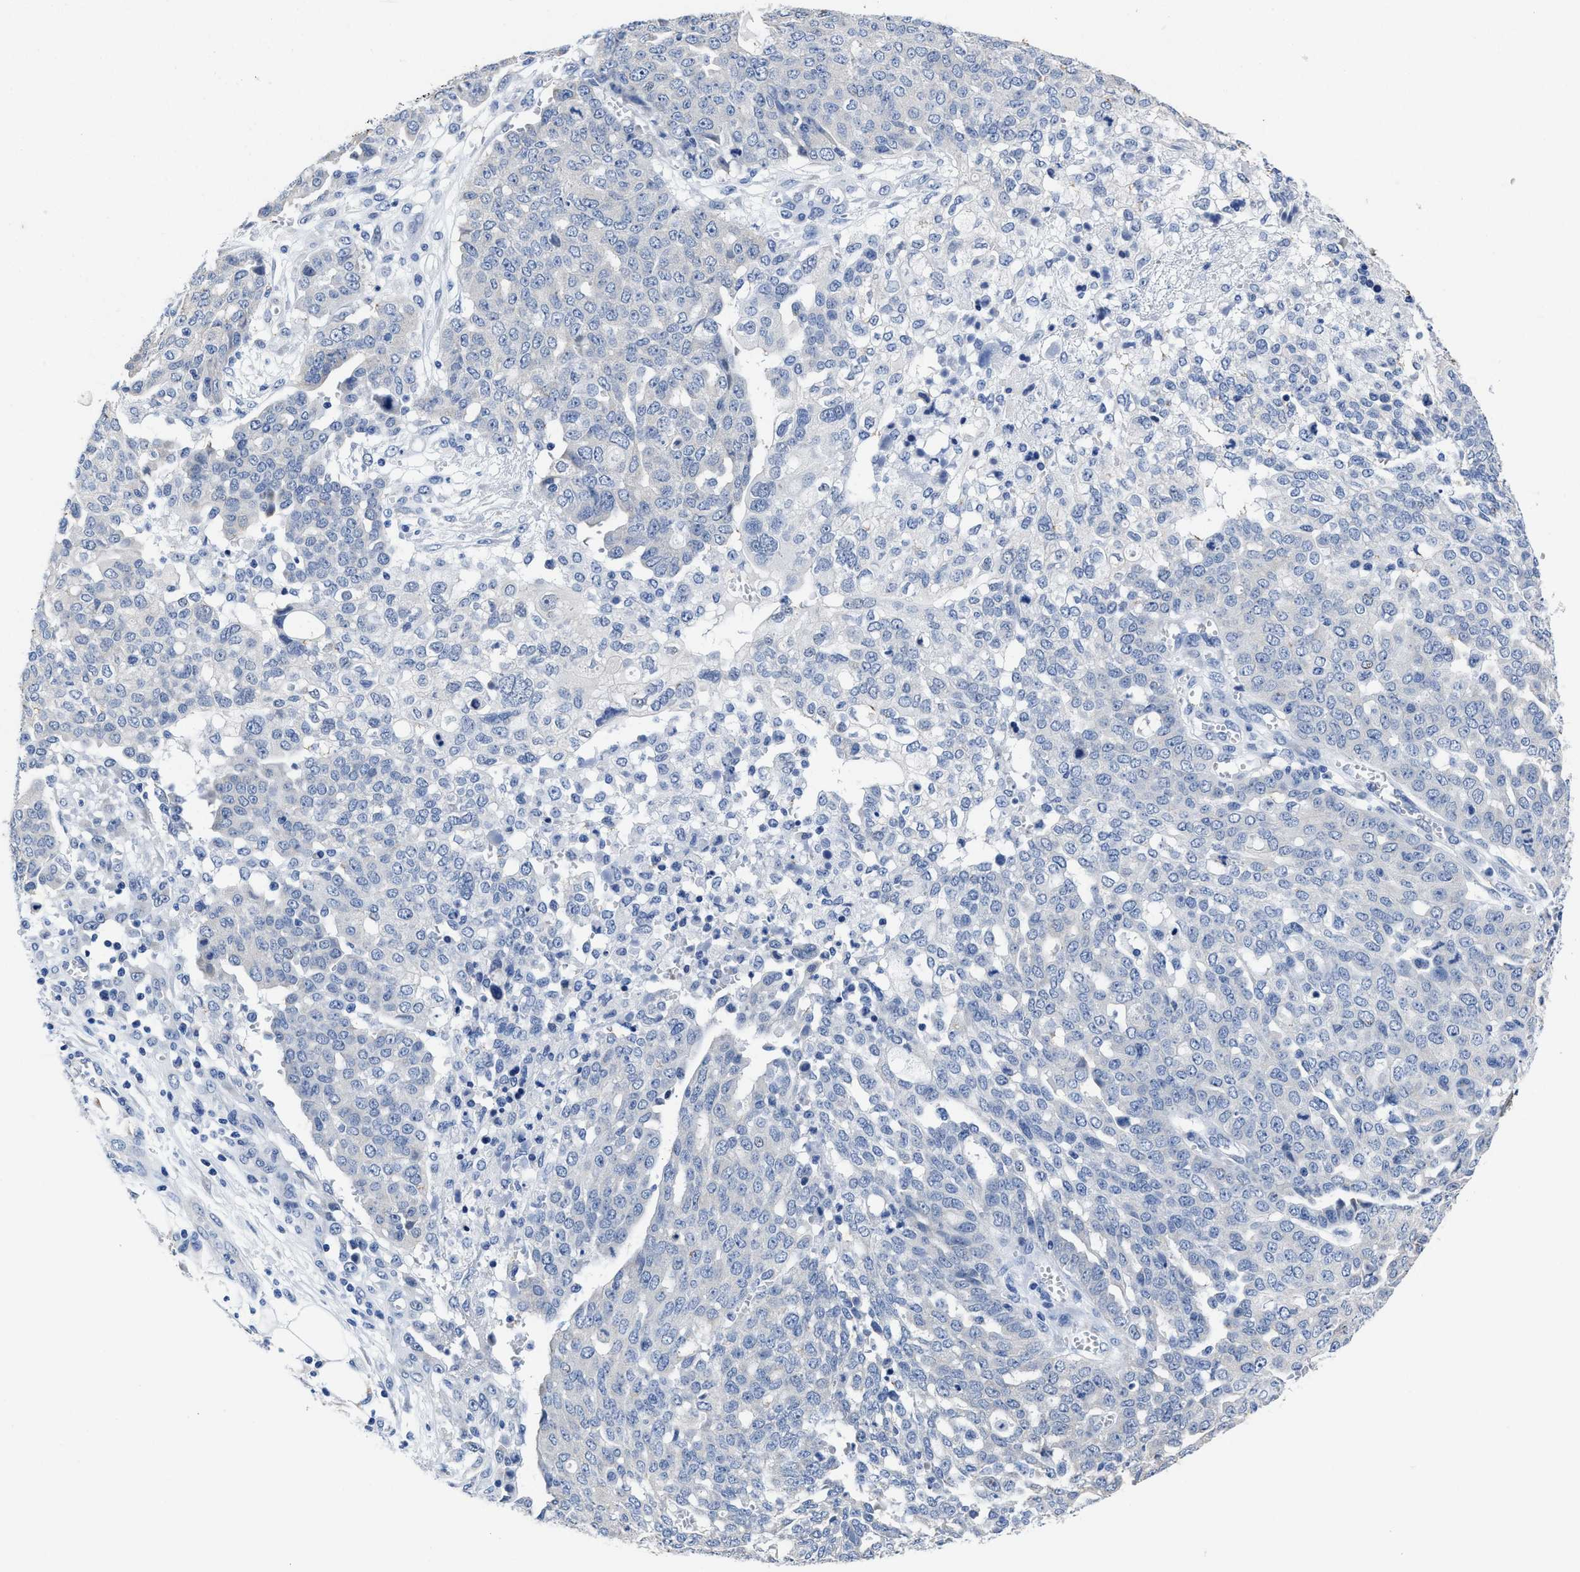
{"staining": {"intensity": "negative", "quantity": "none", "location": "none"}, "tissue": "ovarian cancer", "cell_type": "Tumor cells", "image_type": "cancer", "snomed": [{"axis": "morphology", "description": "Cystadenocarcinoma, serous, NOS"}, {"axis": "topography", "description": "Soft tissue"}, {"axis": "topography", "description": "Ovary"}], "caption": "Serous cystadenocarcinoma (ovarian) stained for a protein using IHC displays no expression tumor cells.", "gene": "HOOK1", "patient": {"sex": "female", "age": 57}}